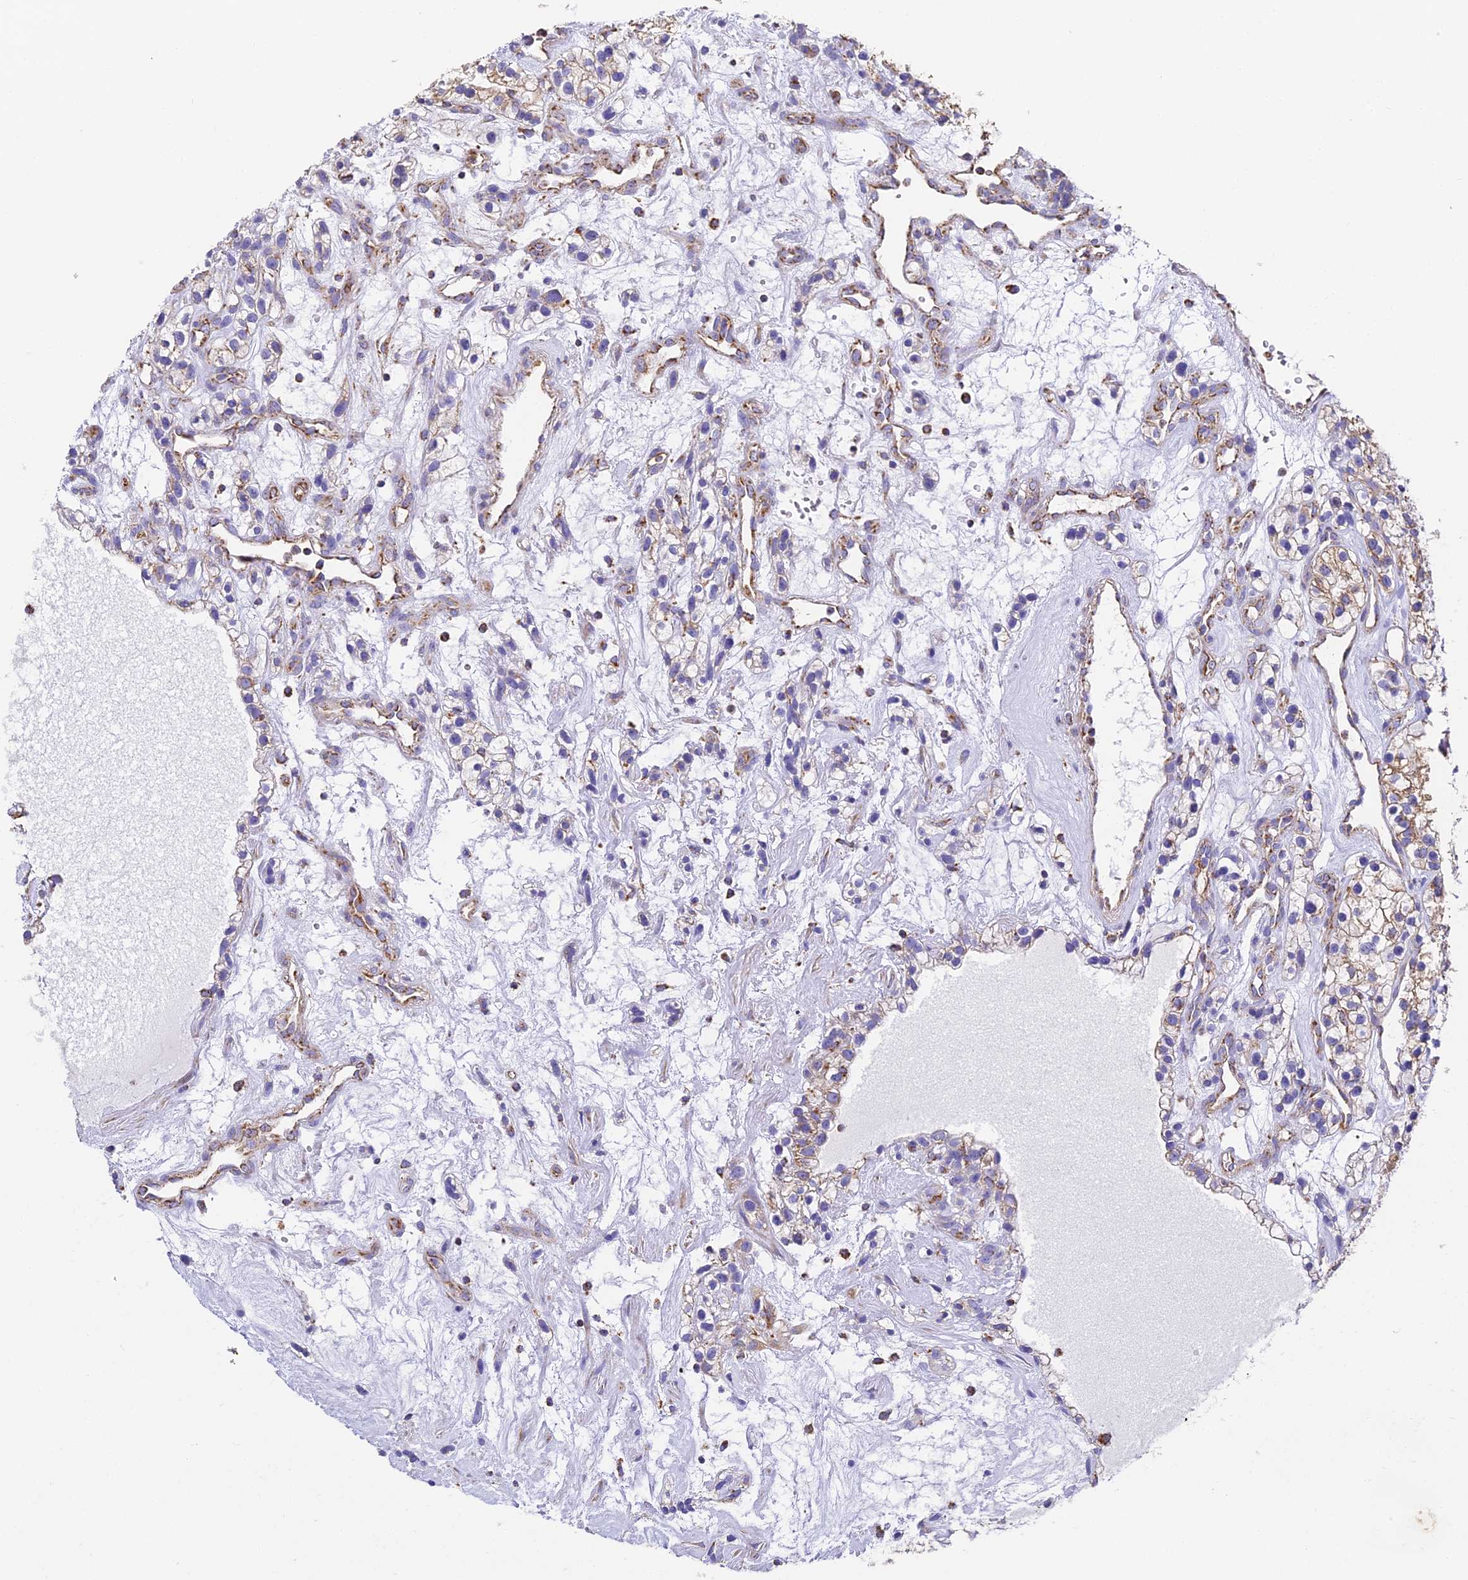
{"staining": {"intensity": "moderate", "quantity": "25%-75%", "location": "cytoplasmic/membranous"}, "tissue": "renal cancer", "cell_type": "Tumor cells", "image_type": "cancer", "snomed": [{"axis": "morphology", "description": "Adenocarcinoma, NOS"}, {"axis": "topography", "description": "Kidney"}], "caption": "Human renal cancer (adenocarcinoma) stained with a protein marker demonstrates moderate staining in tumor cells.", "gene": "COX6C", "patient": {"sex": "female", "age": 57}}